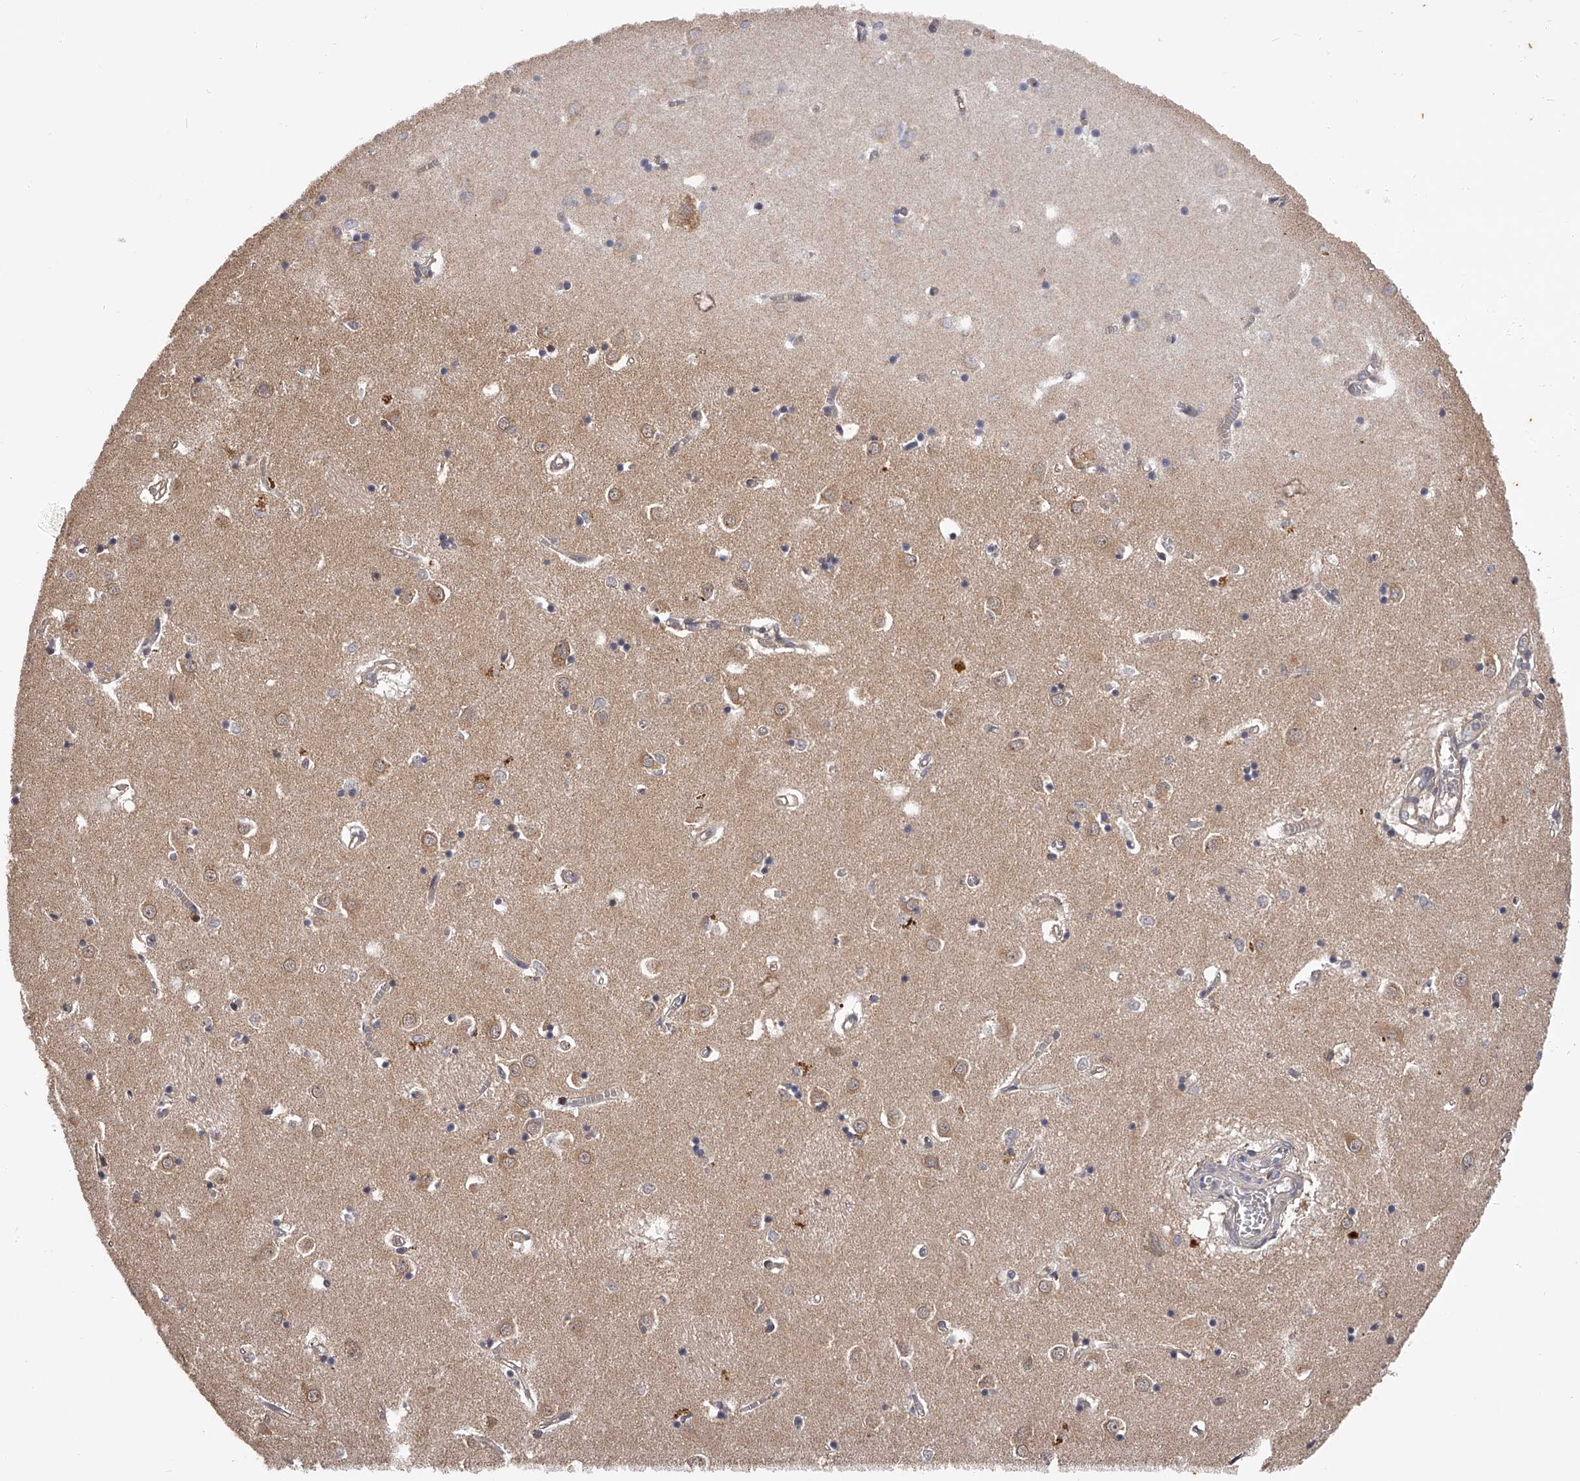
{"staining": {"intensity": "negative", "quantity": "none", "location": "none"}, "tissue": "caudate", "cell_type": "Glial cells", "image_type": "normal", "snomed": [{"axis": "morphology", "description": "Normal tissue, NOS"}, {"axis": "topography", "description": "Lateral ventricle wall"}], "caption": "IHC micrograph of normal caudate: caudate stained with DAB (3,3'-diaminobenzidine) shows no significant protein expression in glial cells.", "gene": "PFDN2", "patient": {"sex": "male", "age": 70}}